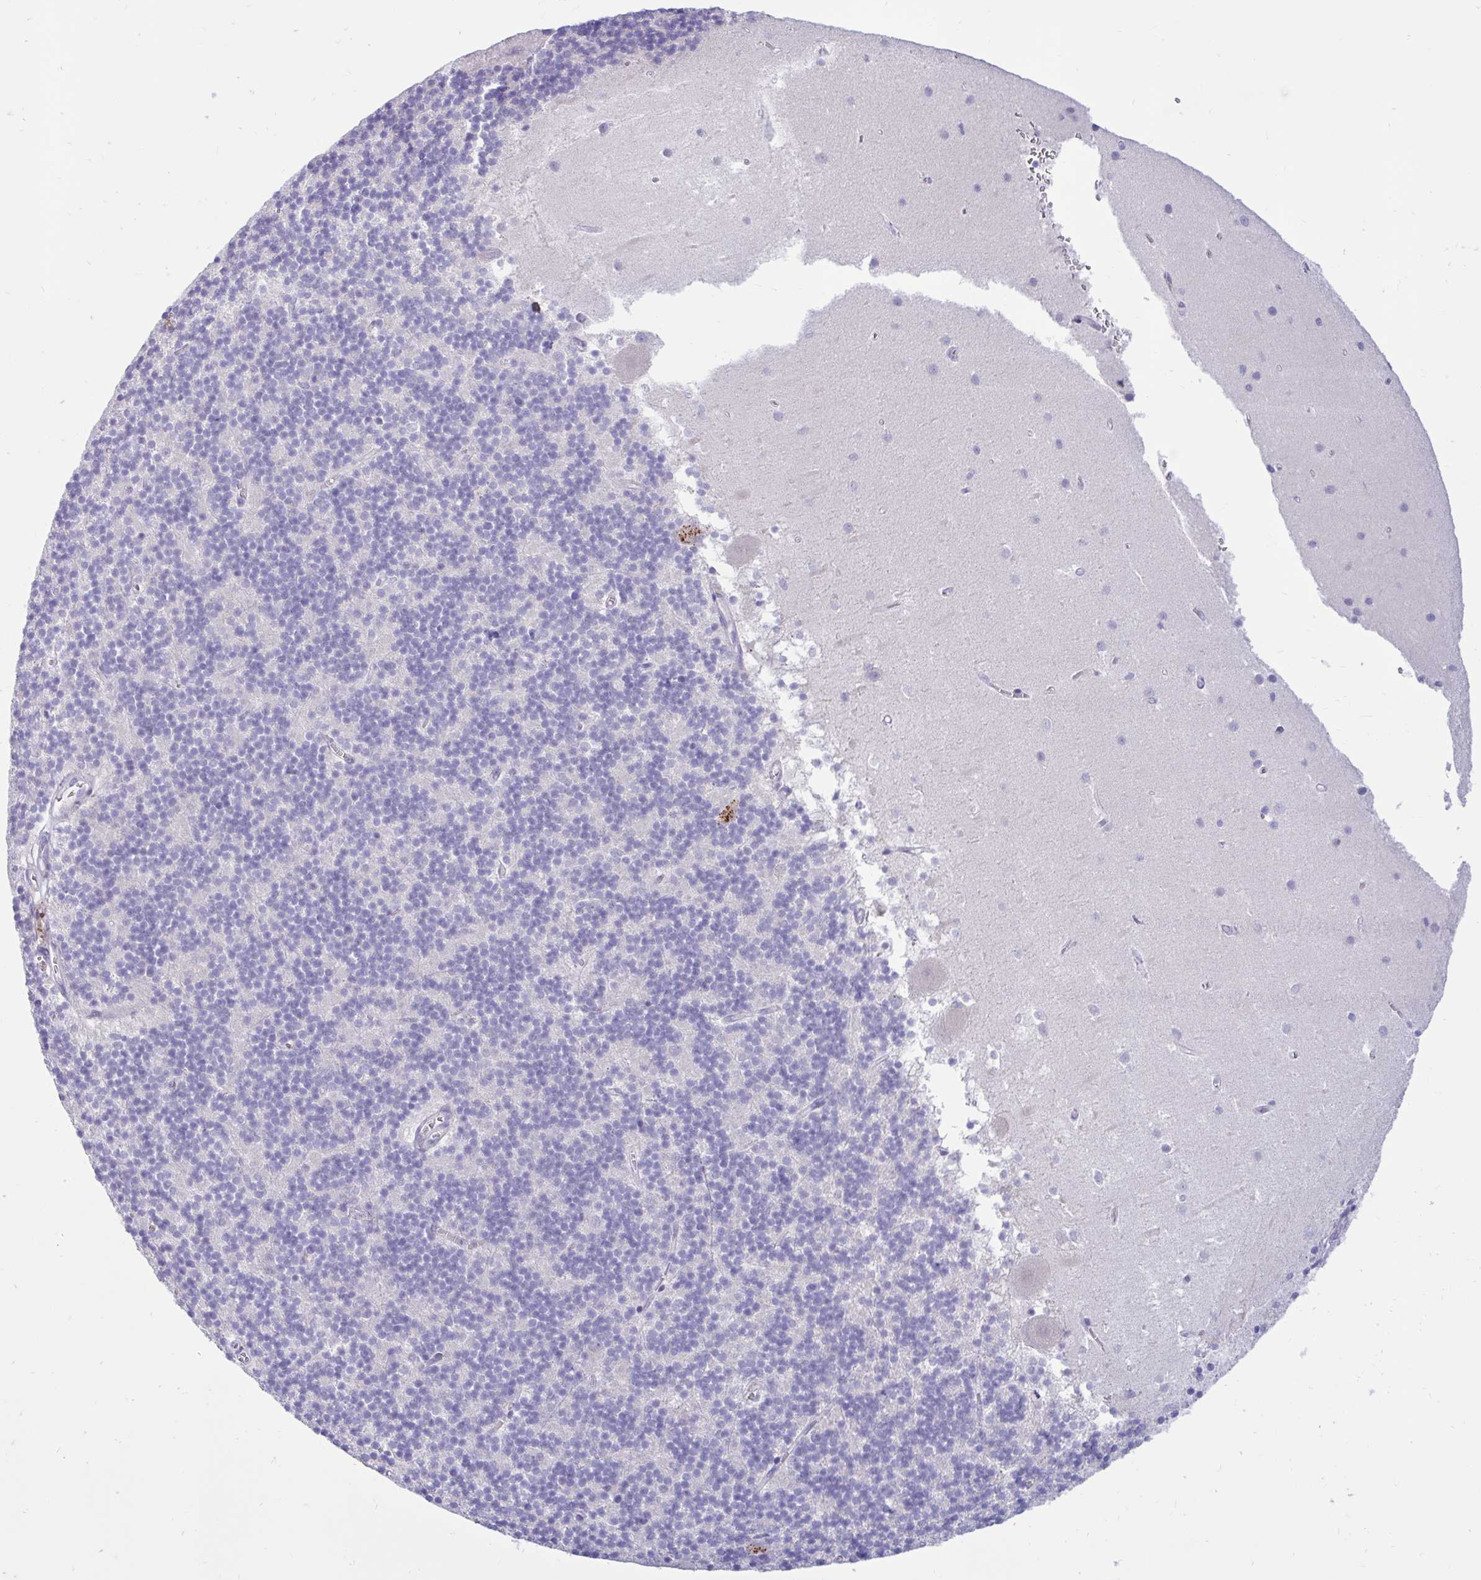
{"staining": {"intensity": "negative", "quantity": "none", "location": "none"}, "tissue": "cerebellum", "cell_type": "Cells in granular layer", "image_type": "normal", "snomed": [{"axis": "morphology", "description": "Normal tissue, NOS"}, {"axis": "topography", "description": "Cerebellum"}], "caption": "Micrograph shows no significant protein positivity in cells in granular layer of normal cerebellum. Brightfield microscopy of IHC stained with DAB (brown) and hematoxylin (blue), captured at high magnification.", "gene": "FAM219B", "patient": {"sex": "male", "age": 54}}